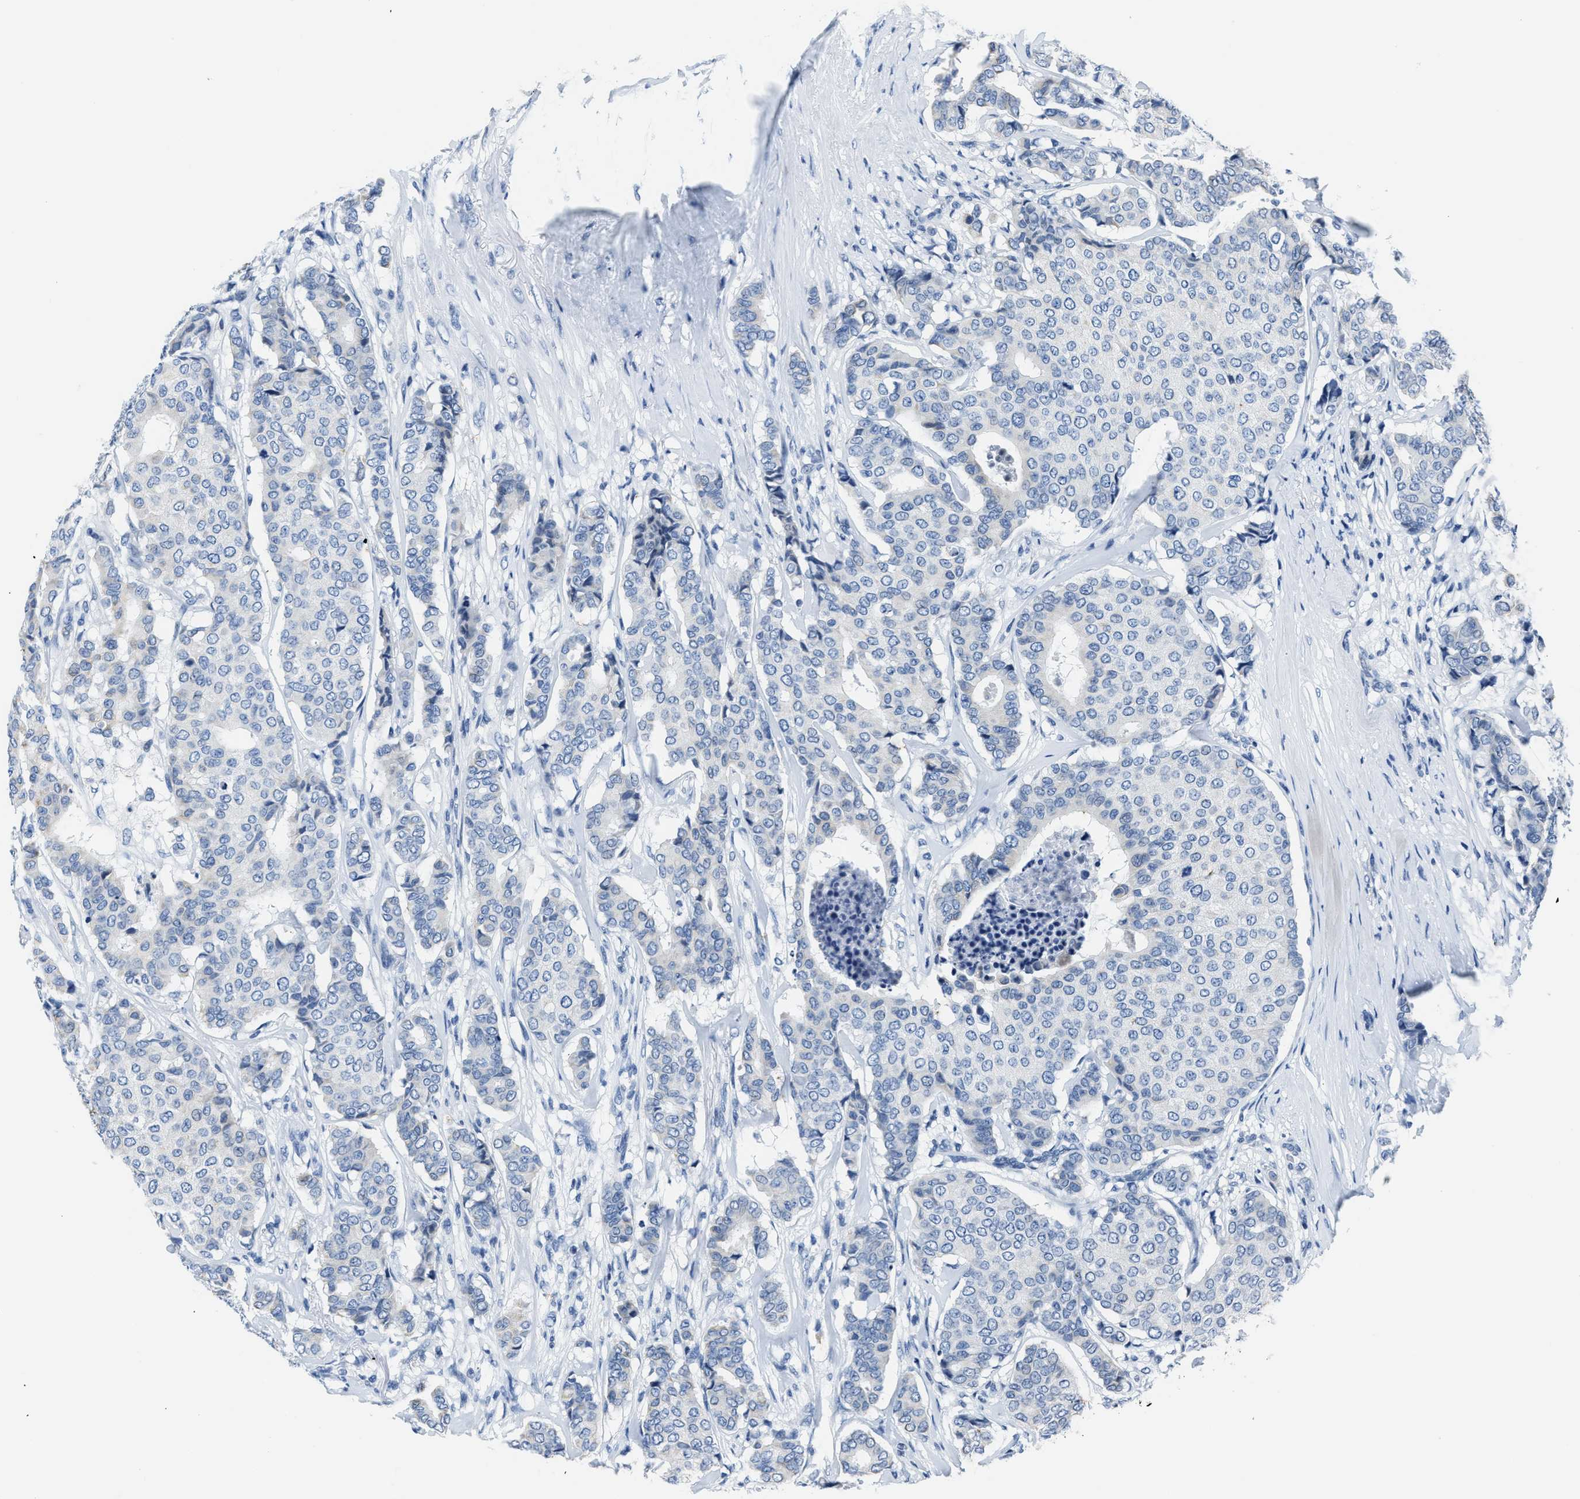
{"staining": {"intensity": "negative", "quantity": "none", "location": "none"}, "tissue": "breast cancer", "cell_type": "Tumor cells", "image_type": "cancer", "snomed": [{"axis": "morphology", "description": "Duct carcinoma"}, {"axis": "topography", "description": "Breast"}], "caption": "This is an IHC histopathology image of human infiltrating ductal carcinoma (breast). There is no staining in tumor cells.", "gene": "ASZ1", "patient": {"sex": "female", "age": 75}}